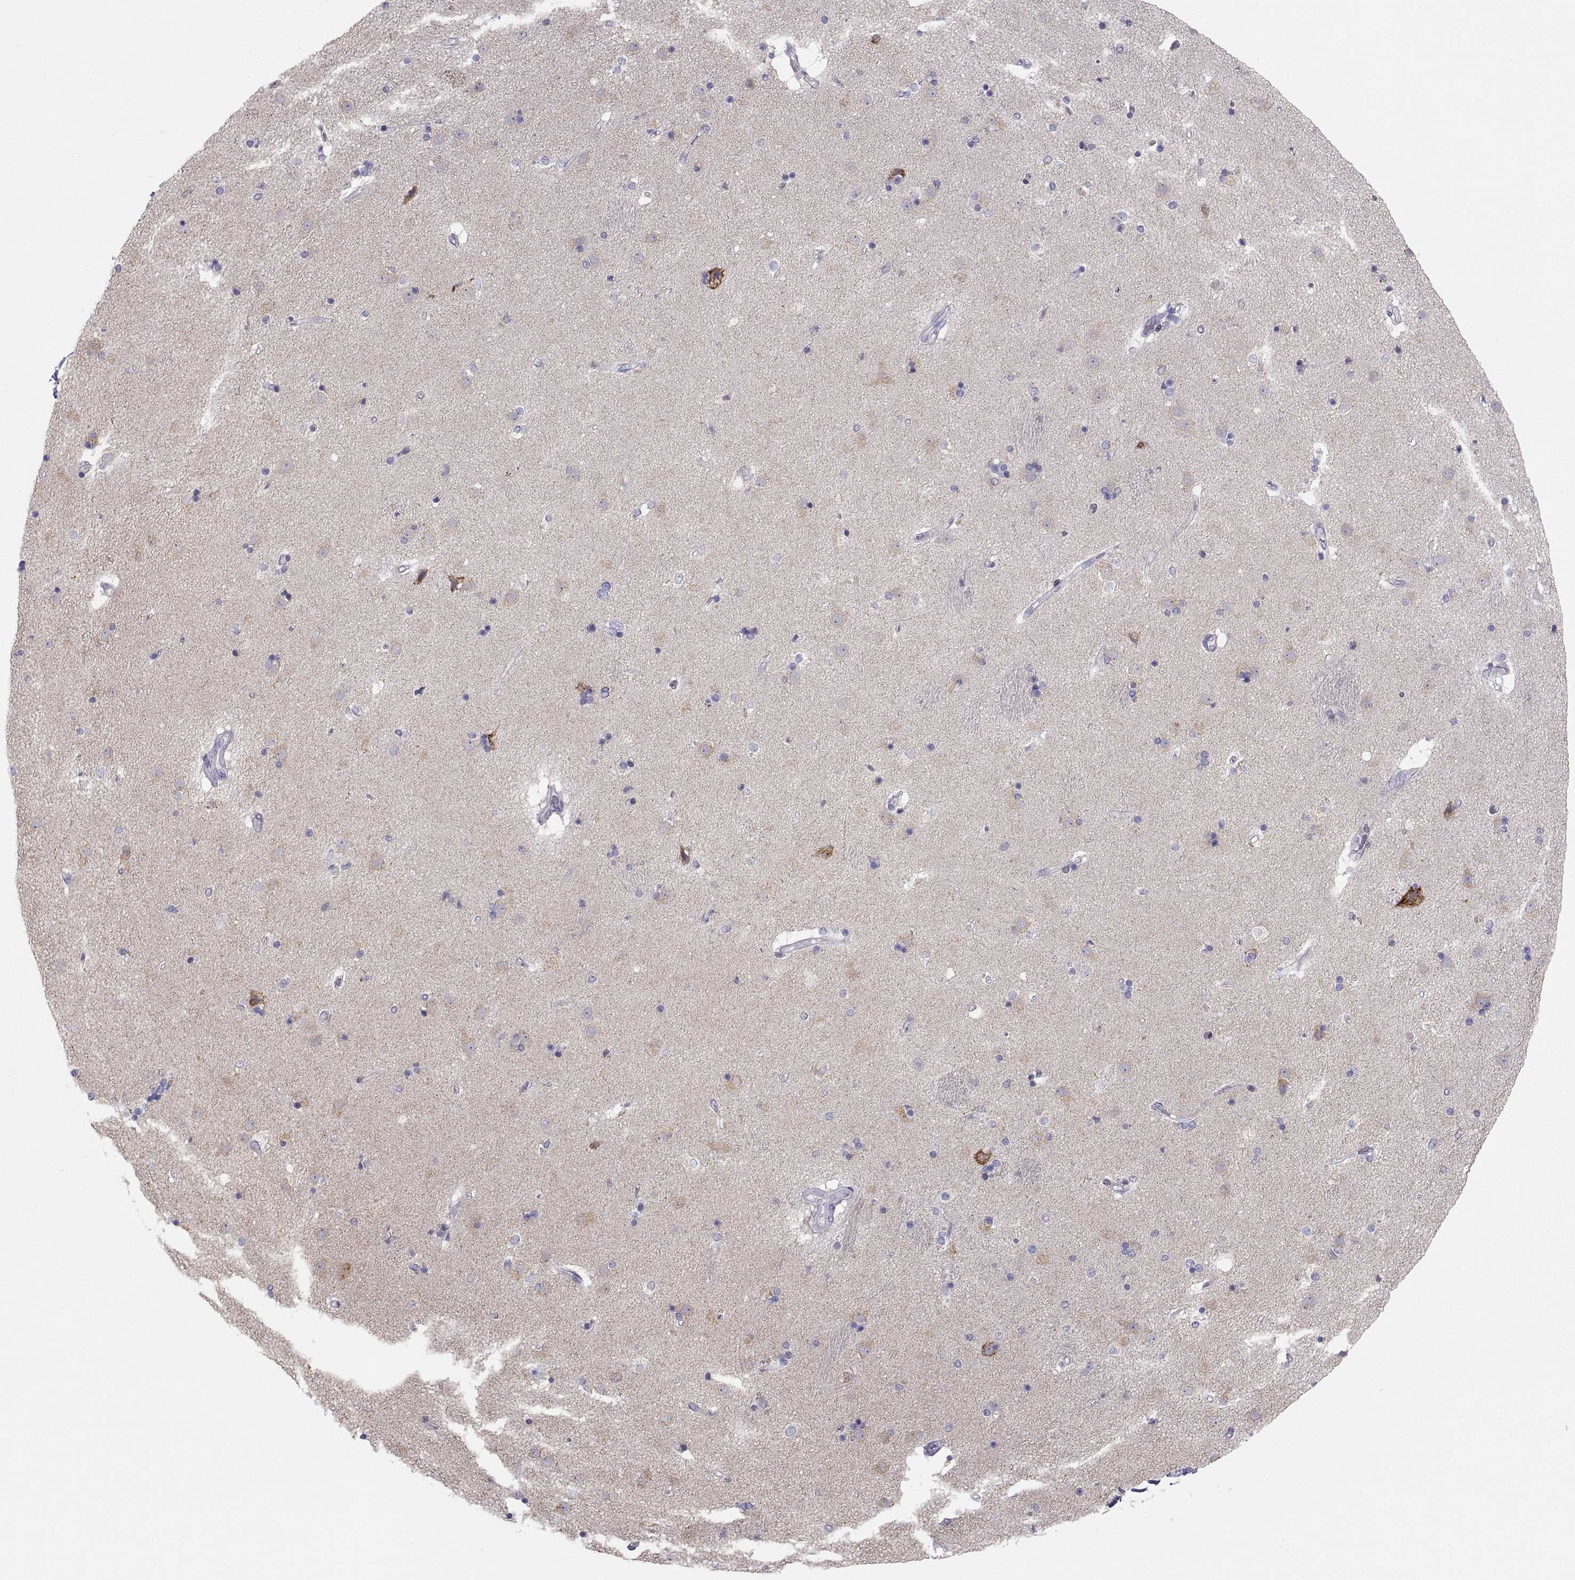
{"staining": {"intensity": "negative", "quantity": "none", "location": "none"}, "tissue": "caudate", "cell_type": "Glial cells", "image_type": "normal", "snomed": [{"axis": "morphology", "description": "Normal tissue, NOS"}, {"axis": "topography", "description": "Lateral ventricle wall"}], "caption": "Immunohistochemical staining of unremarkable caudate exhibits no significant expression in glial cells.", "gene": "ERO1A", "patient": {"sex": "male", "age": 54}}